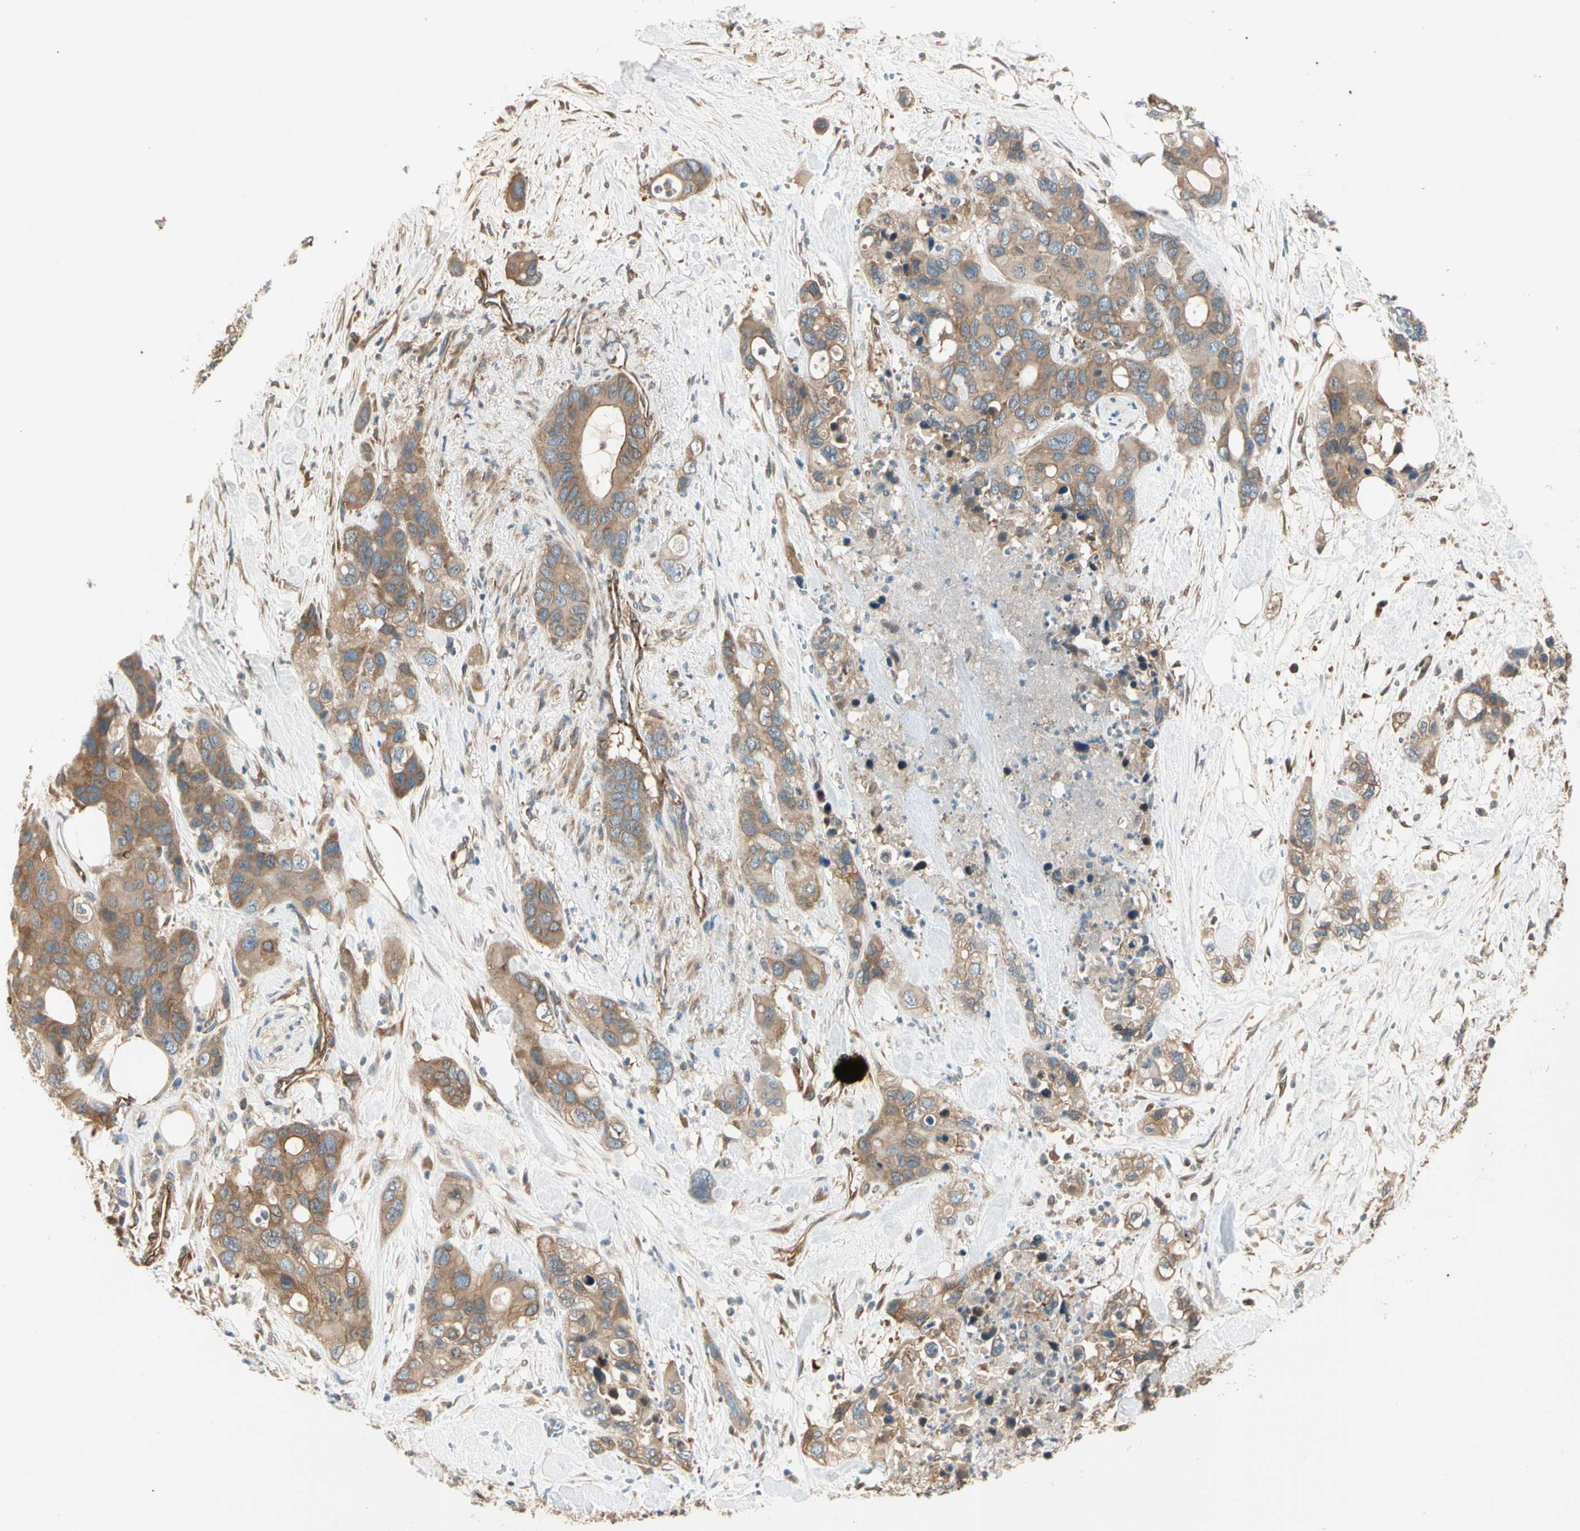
{"staining": {"intensity": "moderate", "quantity": ">75%", "location": "cytoplasmic/membranous"}, "tissue": "pancreatic cancer", "cell_type": "Tumor cells", "image_type": "cancer", "snomed": [{"axis": "morphology", "description": "Adenocarcinoma, NOS"}, {"axis": "topography", "description": "Pancreas"}], "caption": "Brown immunohistochemical staining in human pancreatic cancer (adenocarcinoma) shows moderate cytoplasmic/membranous staining in approximately >75% of tumor cells.", "gene": "ROCK2", "patient": {"sex": "female", "age": 71}}